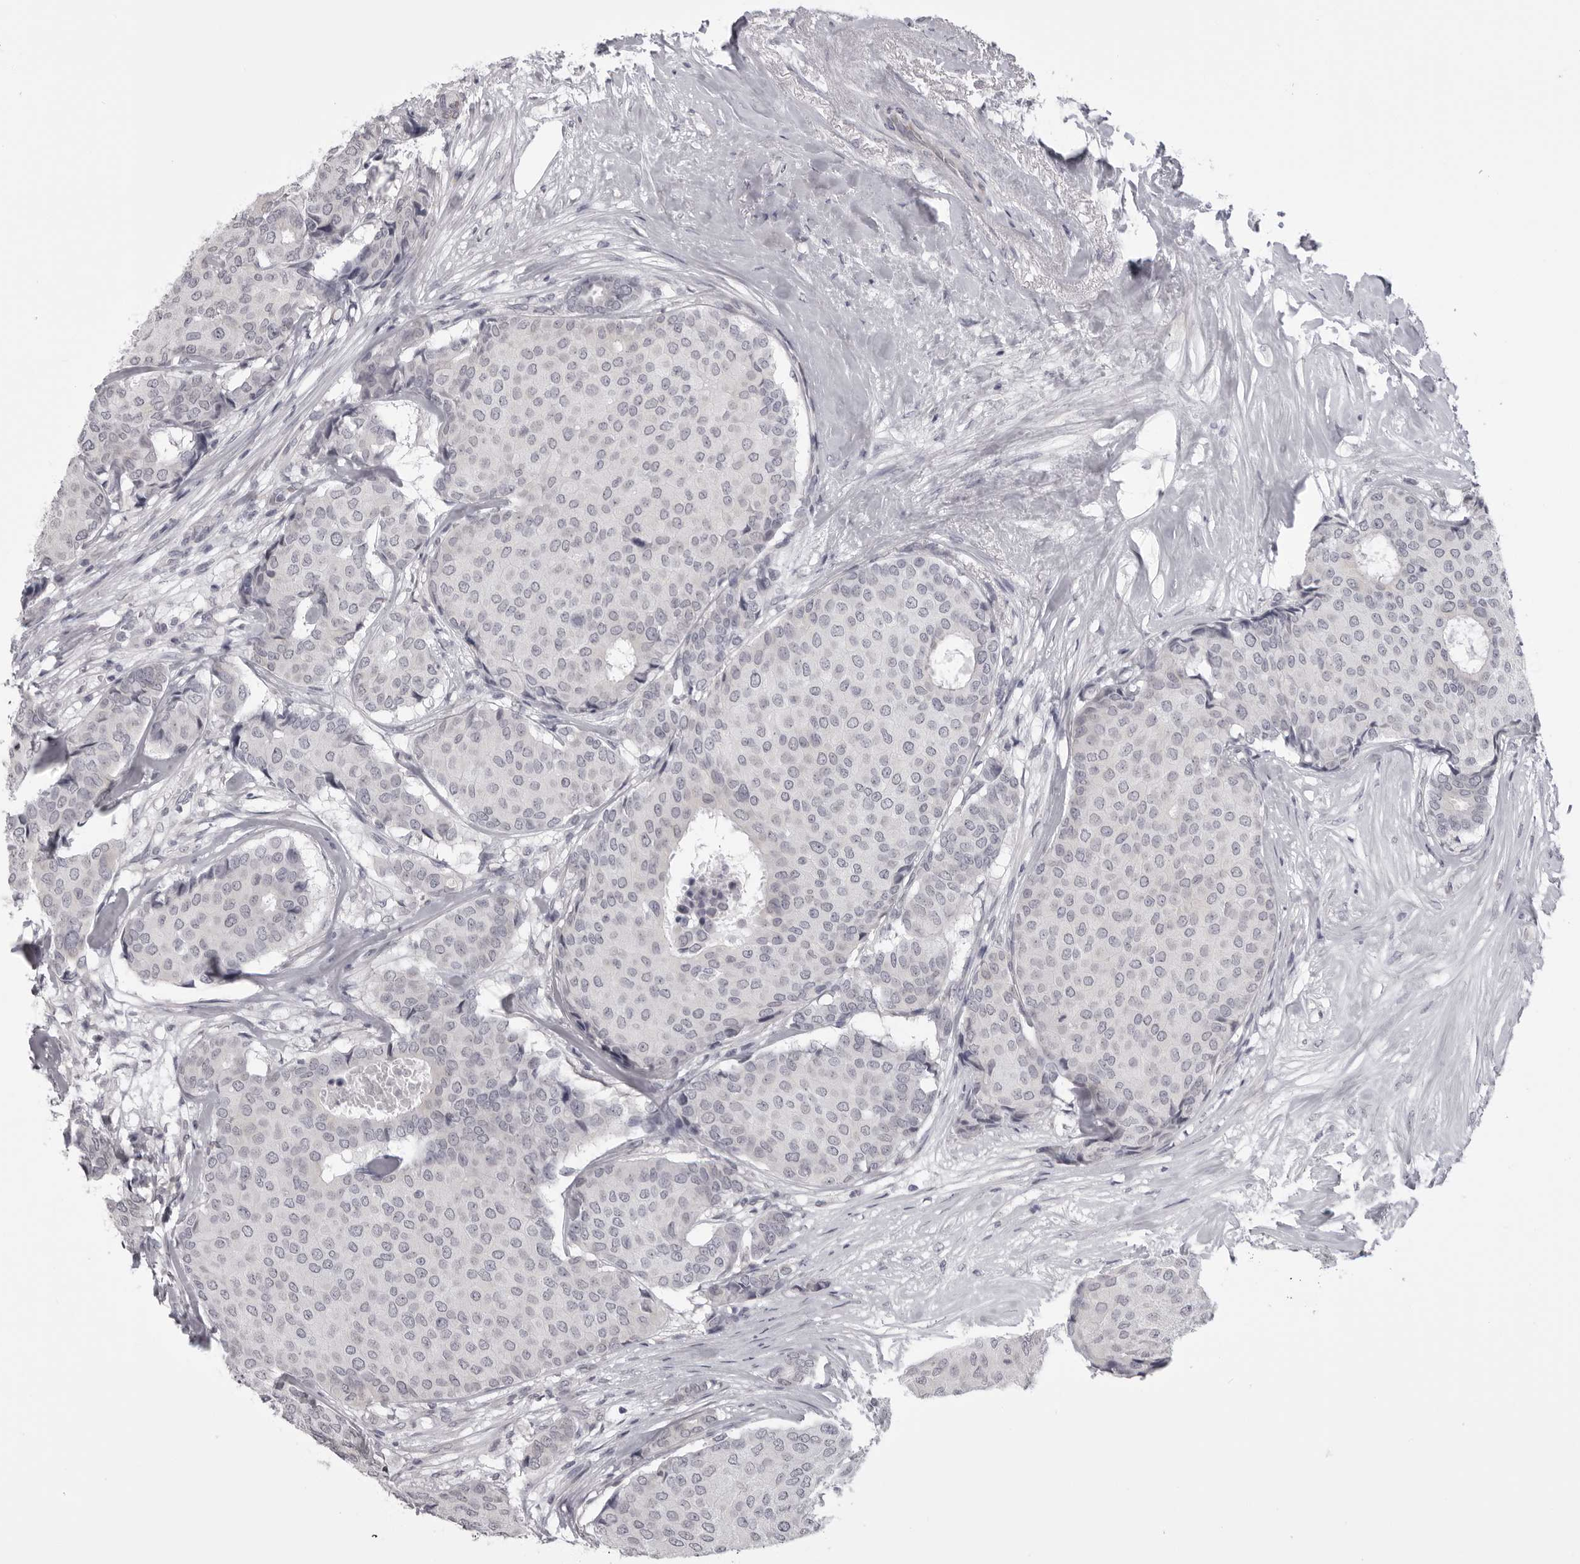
{"staining": {"intensity": "negative", "quantity": "none", "location": "none"}, "tissue": "breast cancer", "cell_type": "Tumor cells", "image_type": "cancer", "snomed": [{"axis": "morphology", "description": "Duct carcinoma"}, {"axis": "topography", "description": "Breast"}], "caption": "Breast cancer (invasive ductal carcinoma) was stained to show a protein in brown. There is no significant staining in tumor cells.", "gene": "EPHA10", "patient": {"sex": "female", "age": 75}}